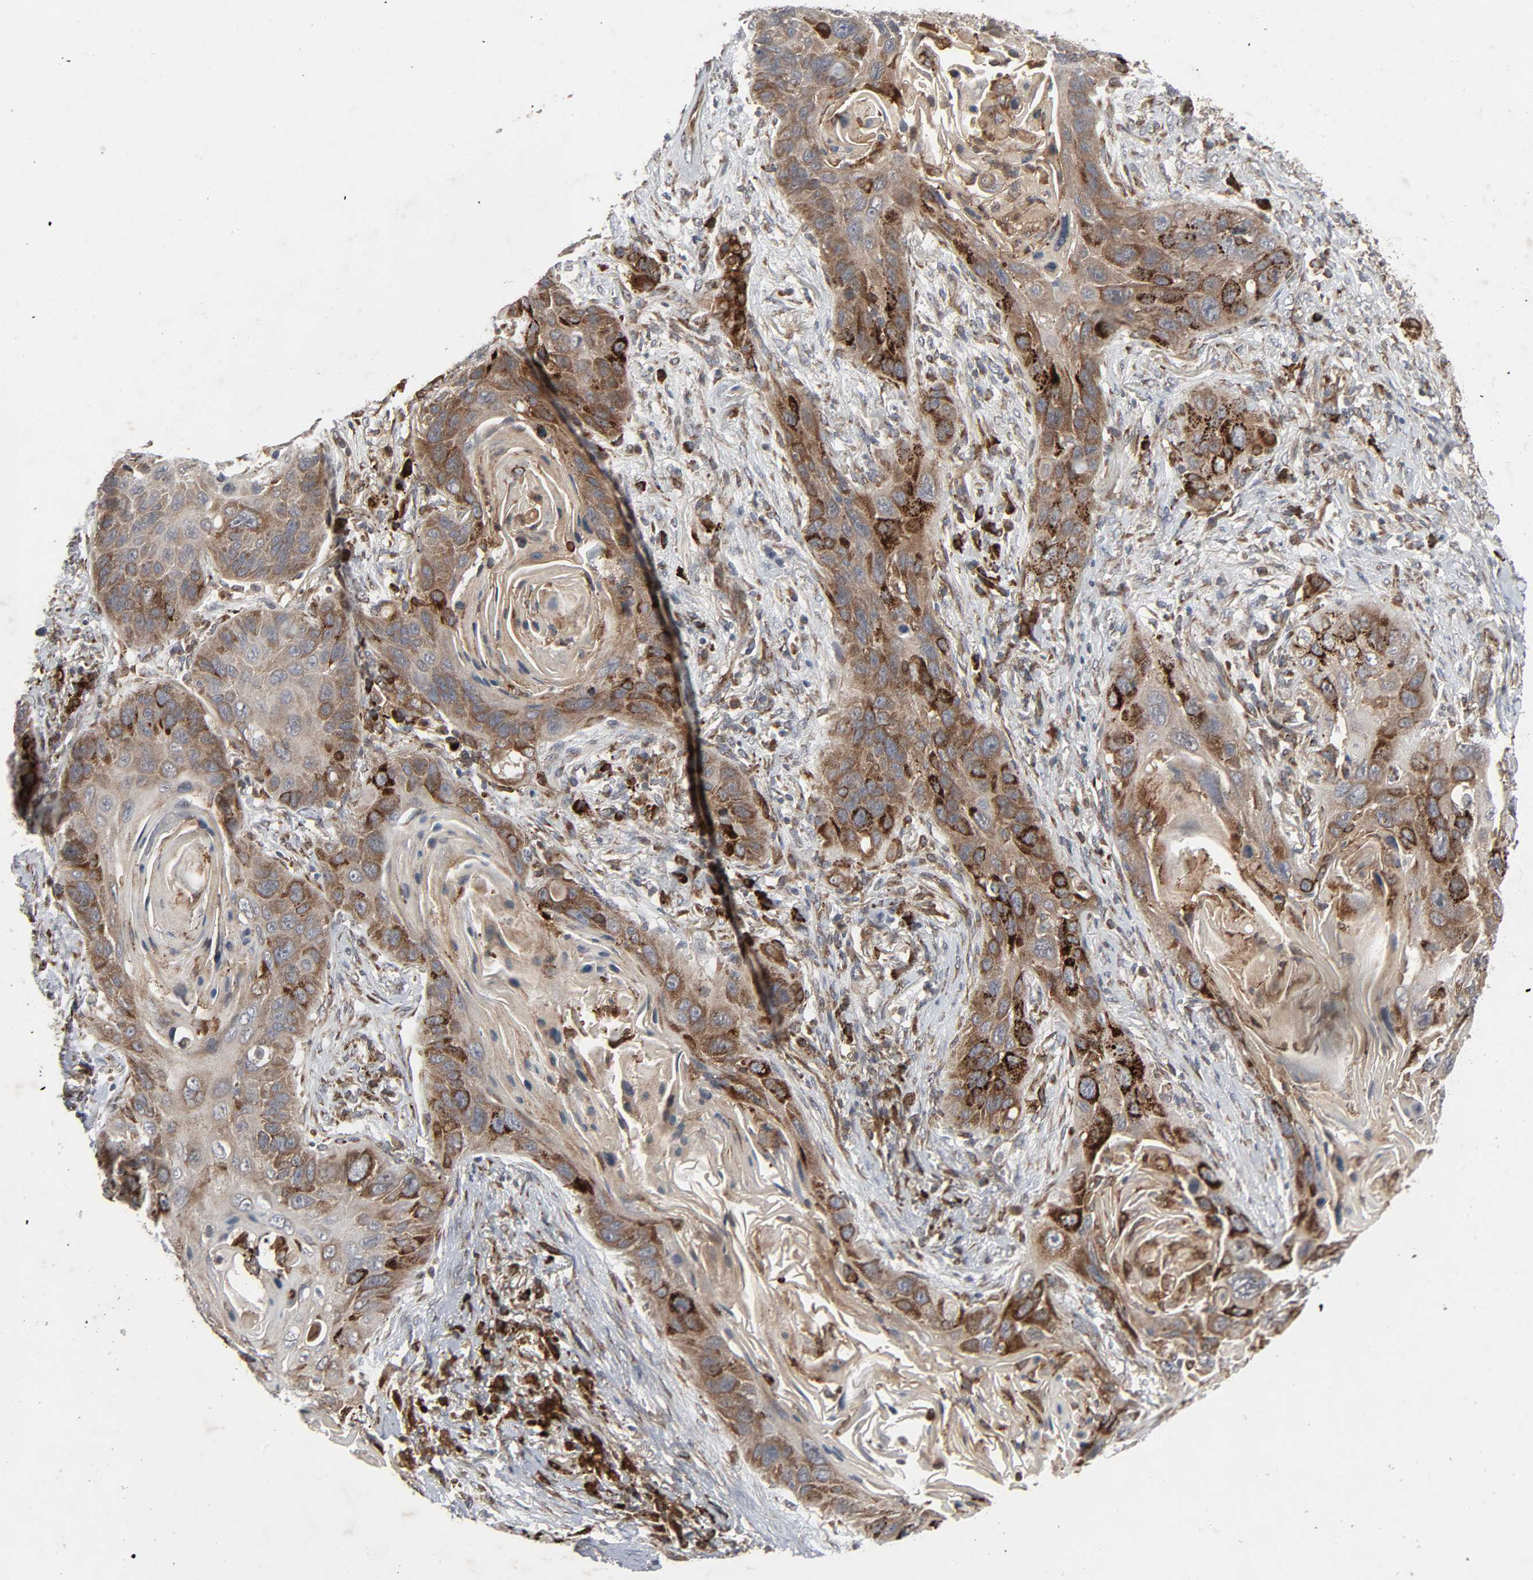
{"staining": {"intensity": "moderate", "quantity": ">75%", "location": "cytoplasmic/membranous"}, "tissue": "lung cancer", "cell_type": "Tumor cells", "image_type": "cancer", "snomed": [{"axis": "morphology", "description": "Squamous cell carcinoma, NOS"}, {"axis": "topography", "description": "Lung"}], "caption": "The micrograph demonstrates immunohistochemical staining of lung cancer (squamous cell carcinoma). There is moderate cytoplasmic/membranous positivity is seen in about >75% of tumor cells. The protein of interest is stained brown, and the nuclei are stained in blue (DAB IHC with brightfield microscopy, high magnification).", "gene": "ADCY4", "patient": {"sex": "female", "age": 67}}